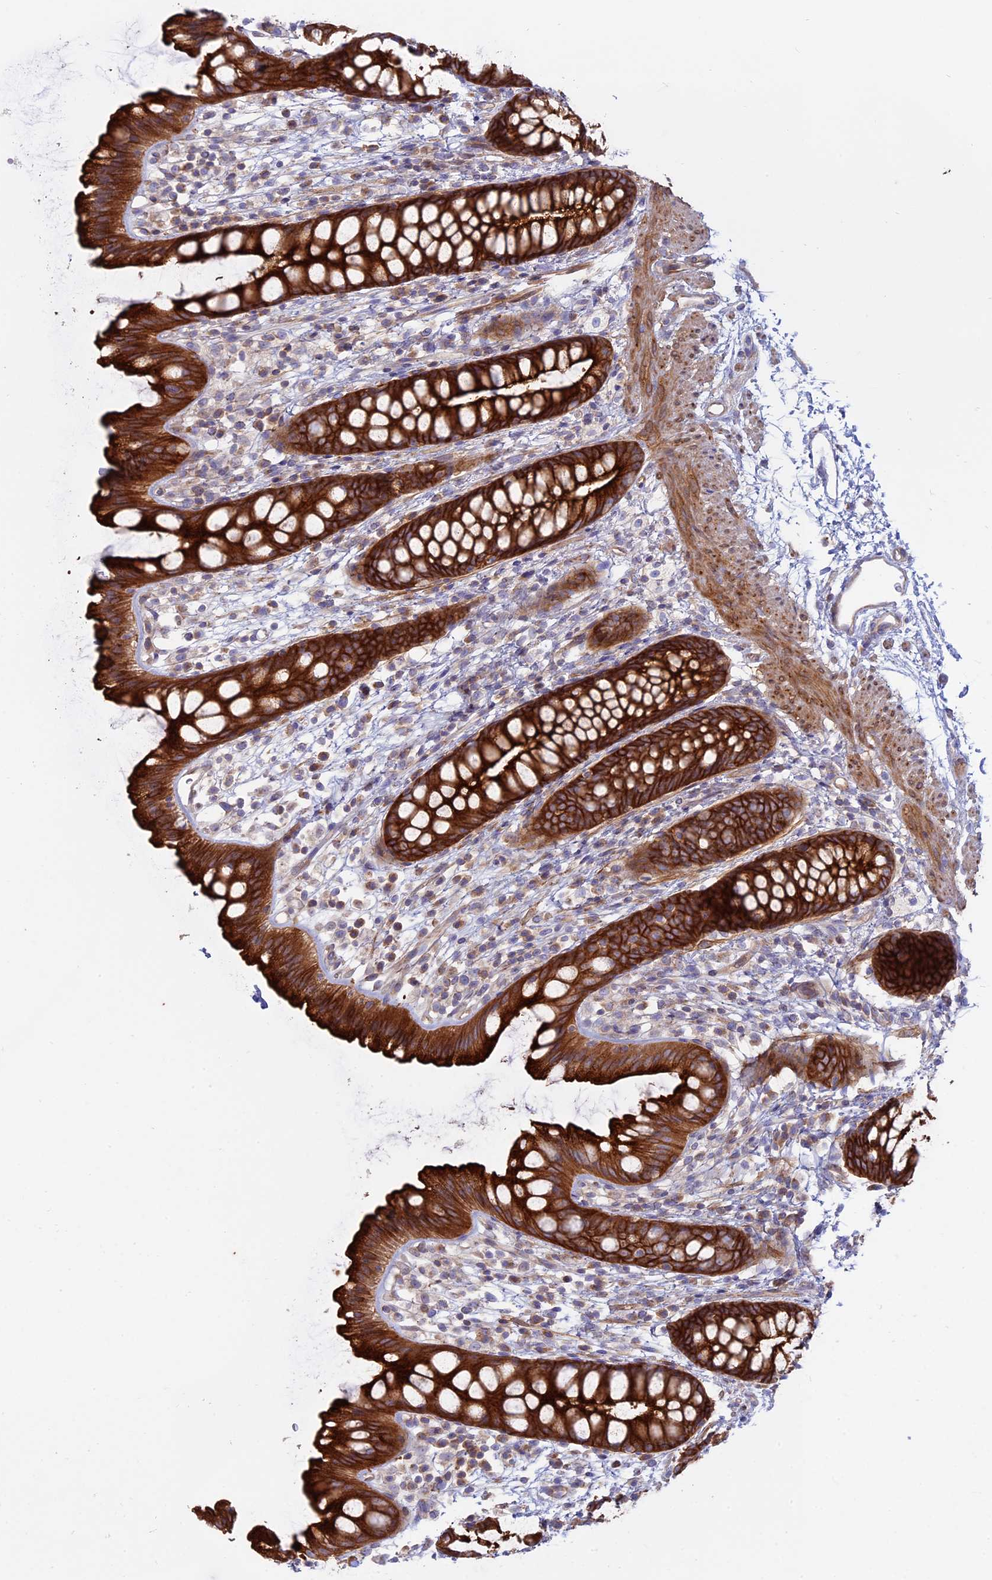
{"staining": {"intensity": "strong", "quantity": ">75%", "location": "cytoplasmic/membranous"}, "tissue": "rectum", "cell_type": "Glandular cells", "image_type": "normal", "snomed": [{"axis": "morphology", "description": "Normal tissue, NOS"}, {"axis": "topography", "description": "Rectum"}], "caption": "DAB immunohistochemical staining of normal rectum reveals strong cytoplasmic/membranous protein staining in approximately >75% of glandular cells.", "gene": "MYO5B", "patient": {"sex": "female", "age": 65}}